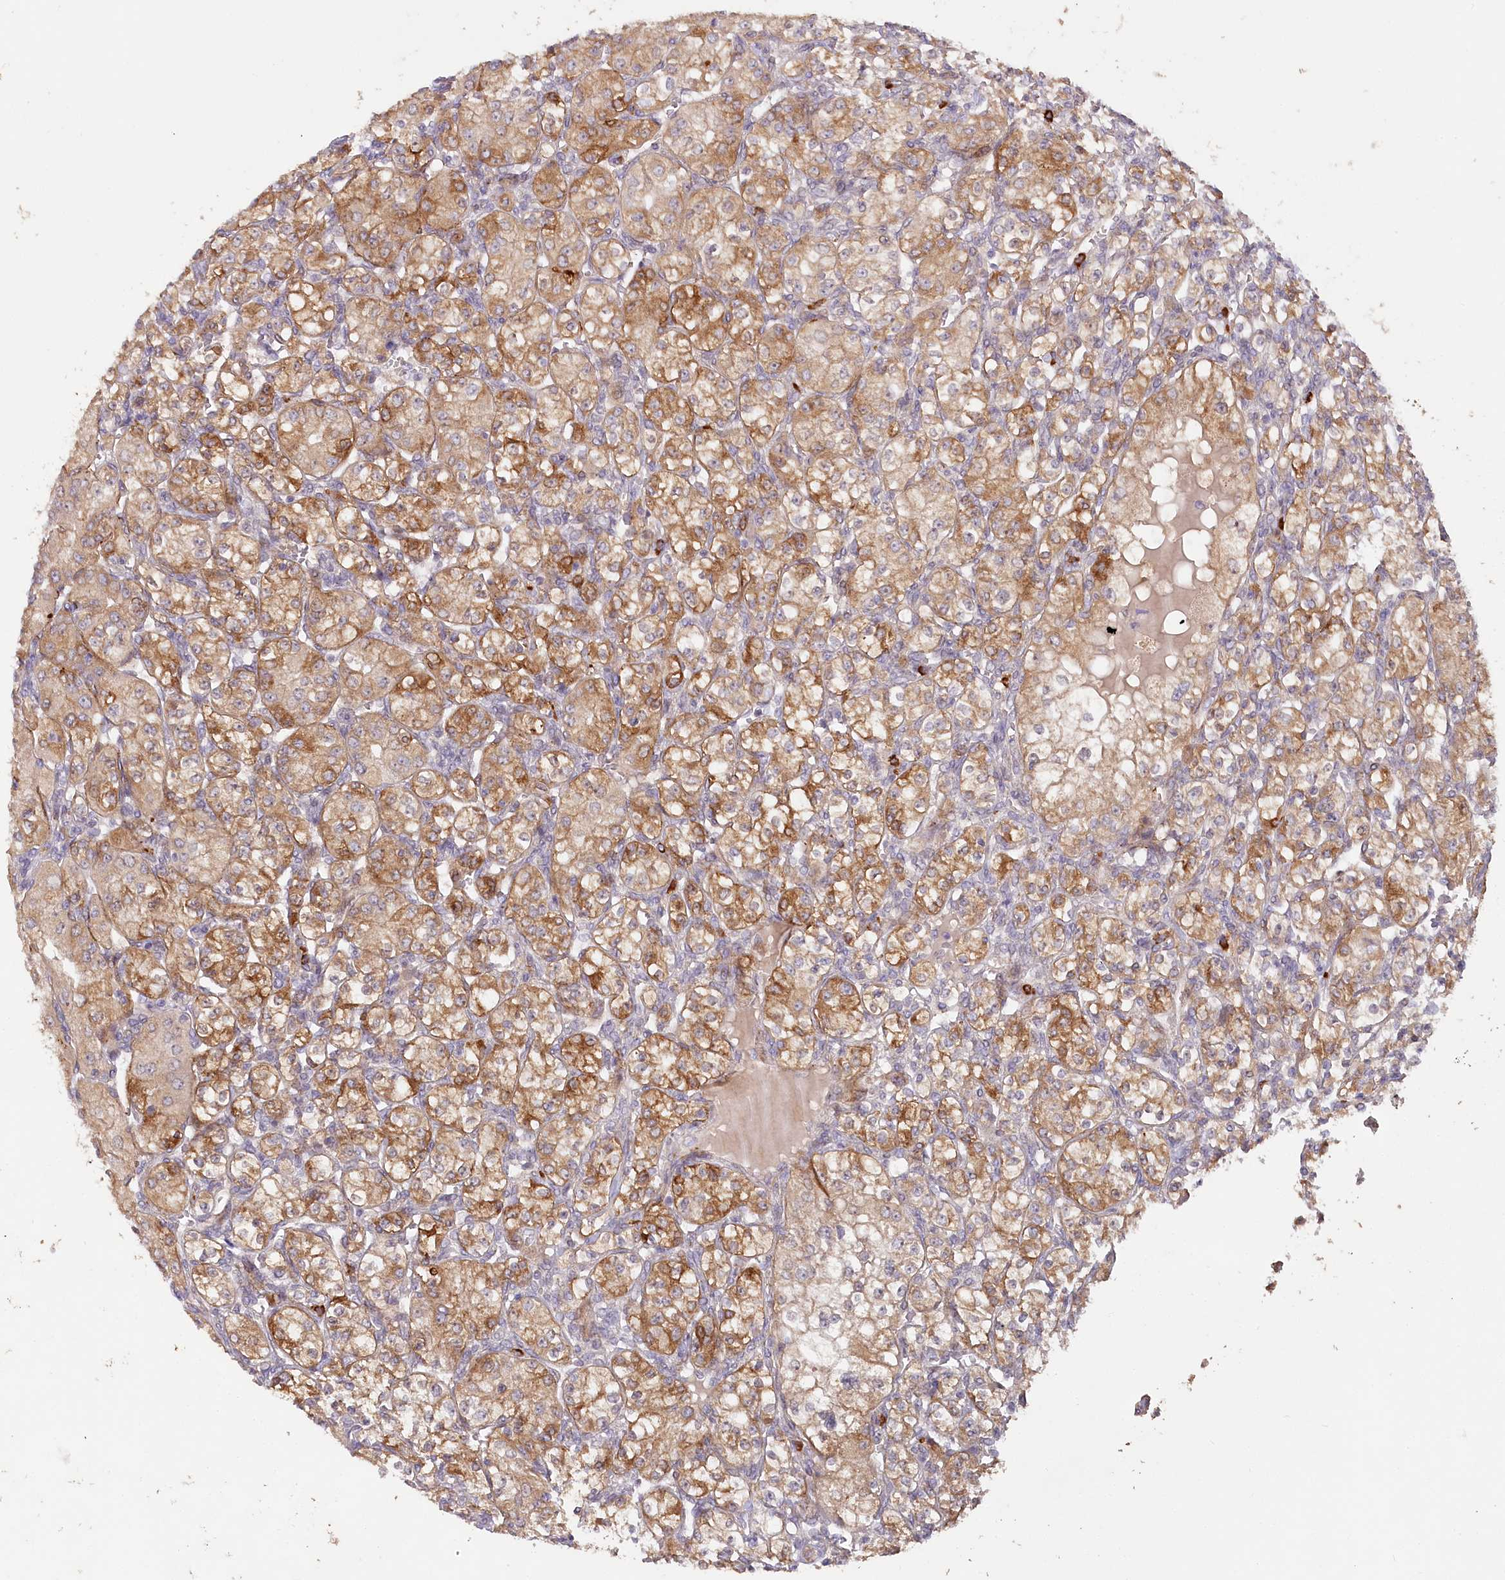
{"staining": {"intensity": "moderate", "quantity": ">75%", "location": "cytoplasmic/membranous"}, "tissue": "renal cancer", "cell_type": "Tumor cells", "image_type": "cancer", "snomed": [{"axis": "morphology", "description": "Adenocarcinoma, NOS"}, {"axis": "topography", "description": "Kidney"}], "caption": "Moderate cytoplasmic/membranous positivity for a protein is identified in approximately >75% of tumor cells of renal cancer (adenocarcinoma) using immunohistochemistry.", "gene": "IRAK1BP1", "patient": {"sex": "male", "age": 77}}